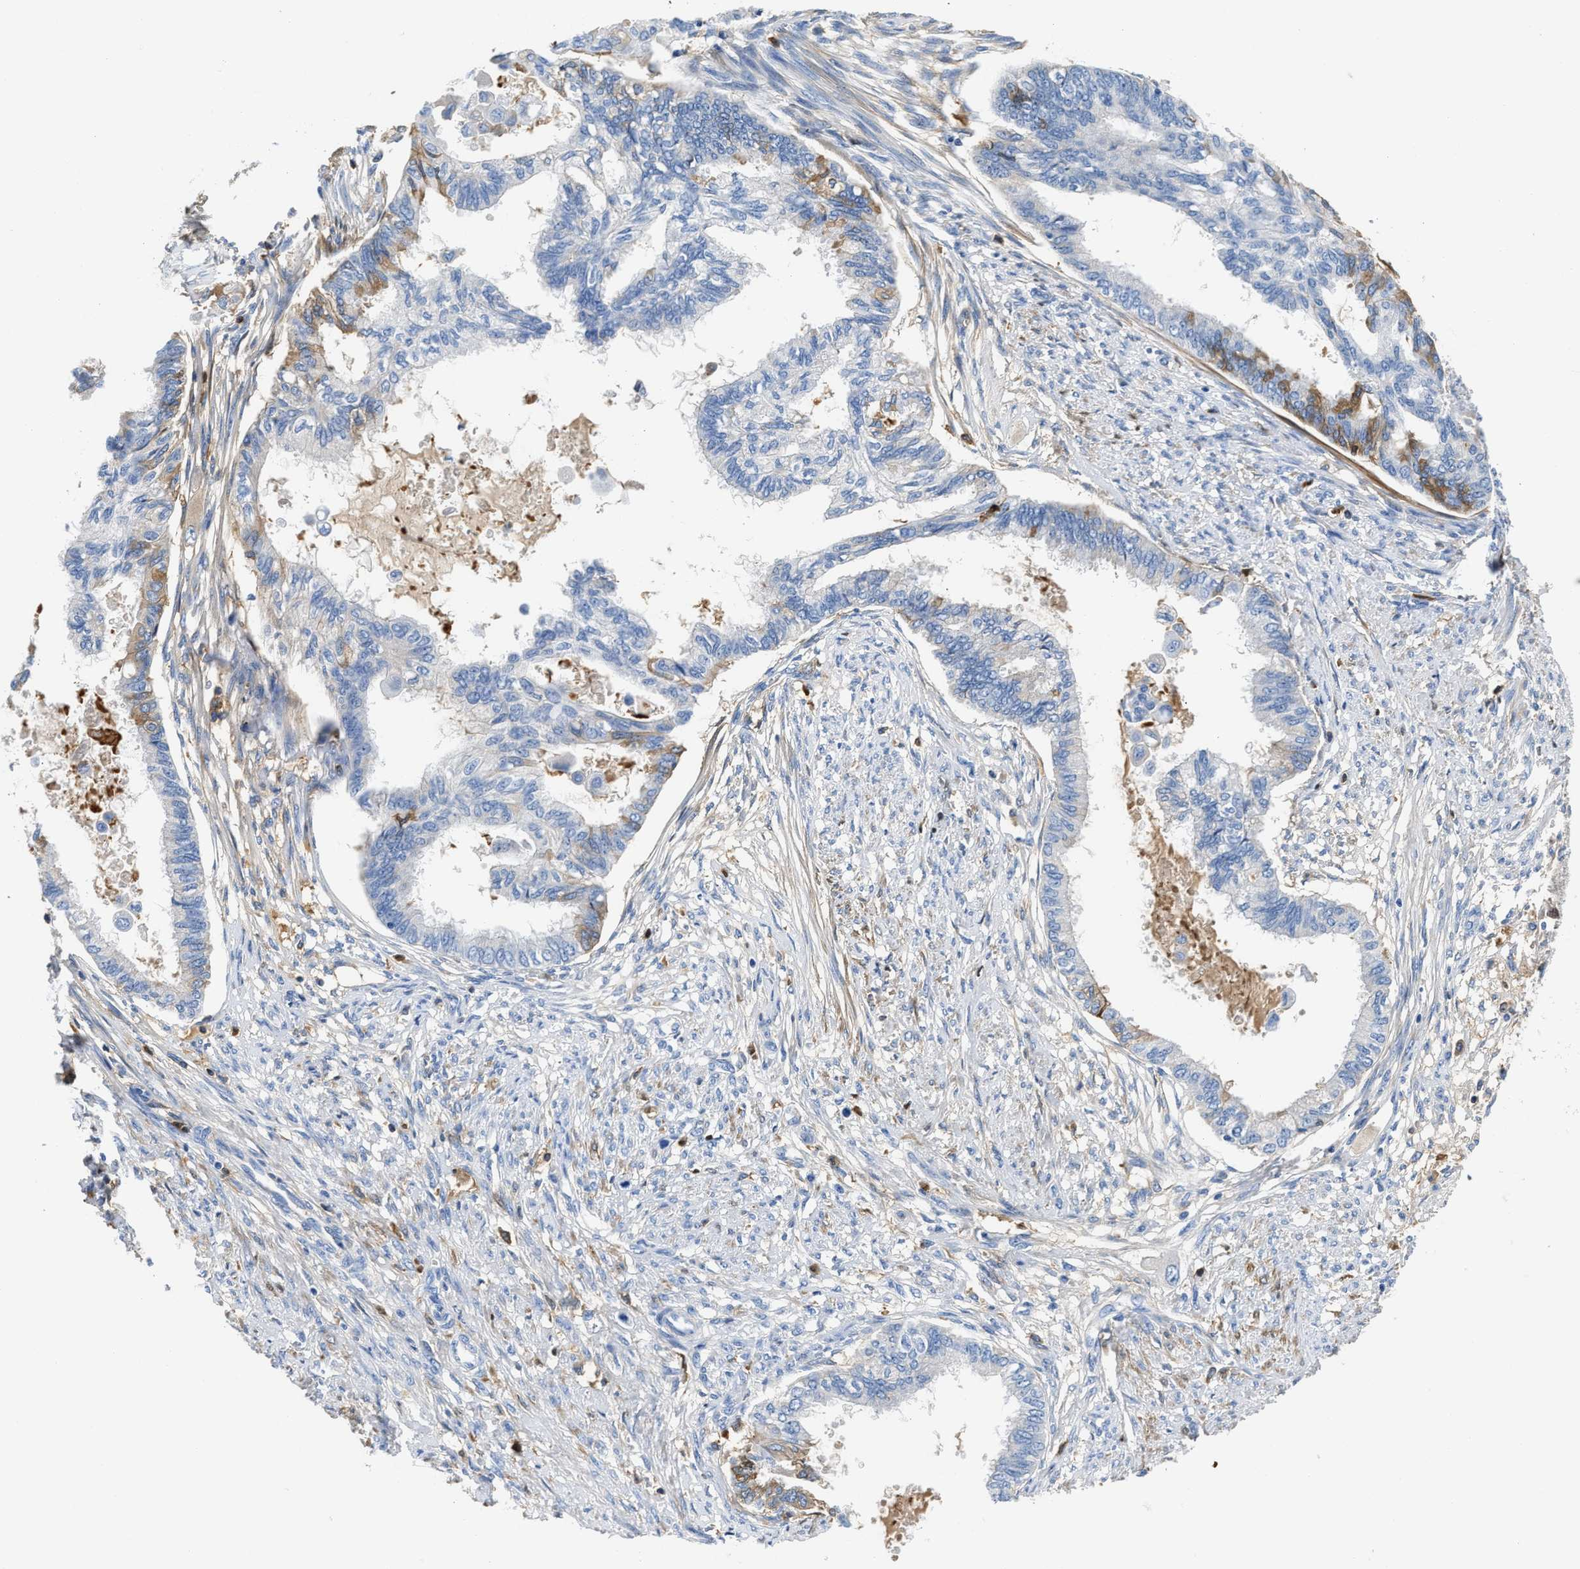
{"staining": {"intensity": "weak", "quantity": "<25%", "location": "cytoplasmic/membranous"}, "tissue": "cervical cancer", "cell_type": "Tumor cells", "image_type": "cancer", "snomed": [{"axis": "morphology", "description": "Normal tissue, NOS"}, {"axis": "morphology", "description": "Adenocarcinoma, NOS"}, {"axis": "topography", "description": "Cervix"}, {"axis": "topography", "description": "Endometrium"}], "caption": "IHC of cervical cancer demonstrates no staining in tumor cells. Brightfield microscopy of immunohistochemistry (IHC) stained with DAB (brown) and hematoxylin (blue), captured at high magnification.", "gene": "GC", "patient": {"sex": "female", "age": 86}}